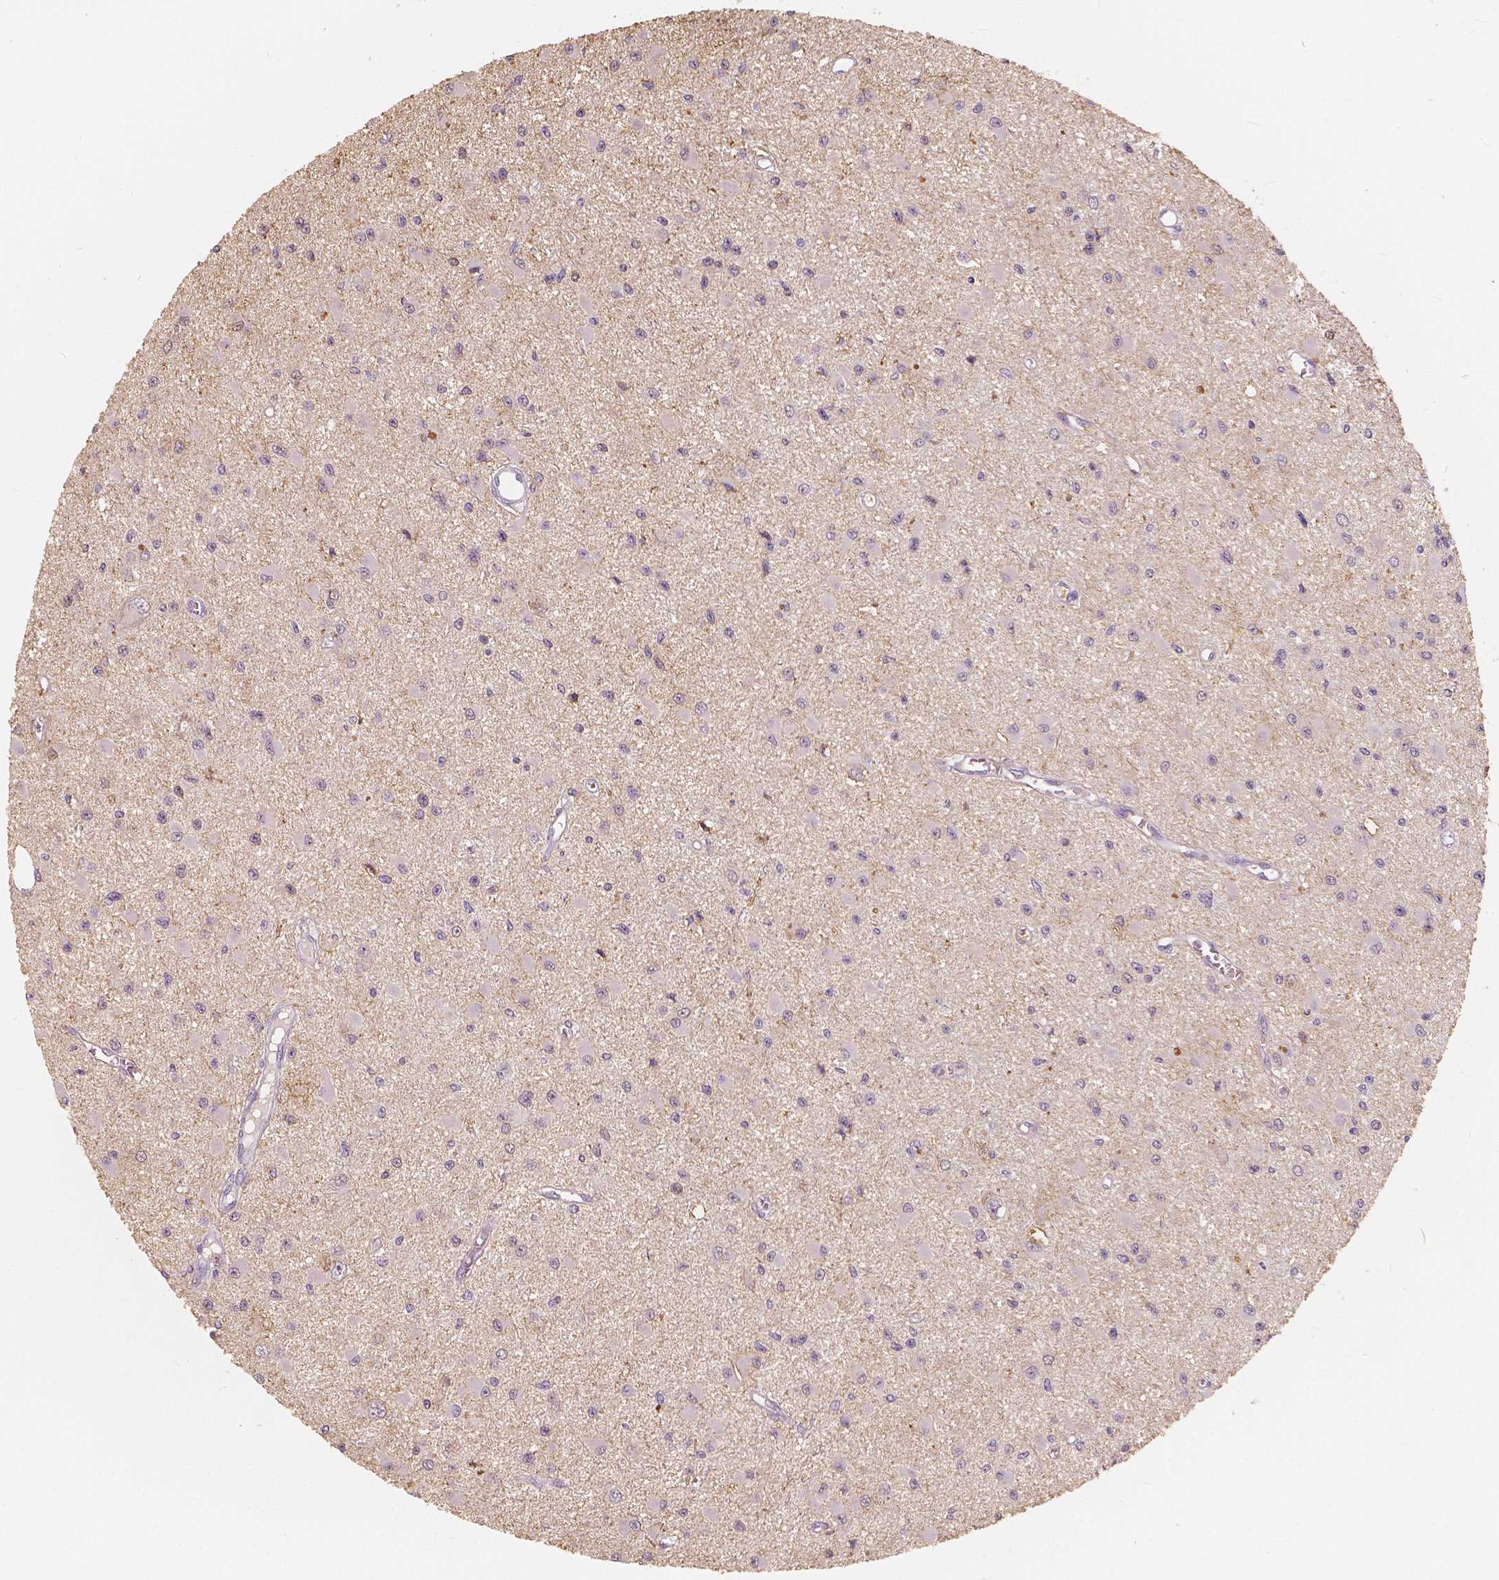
{"staining": {"intensity": "negative", "quantity": "none", "location": "none"}, "tissue": "glioma", "cell_type": "Tumor cells", "image_type": "cancer", "snomed": [{"axis": "morphology", "description": "Glioma, malignant, High grade"}, {"axis": "topography", "description": "Brain"}], "caption": "An immunohistochemistry (IHC) micrograph of glioma is shown. There is no staining in tumor cells of glioma.", "gene": "SAT2", "patient": {"sex": "male", "age": 54}}